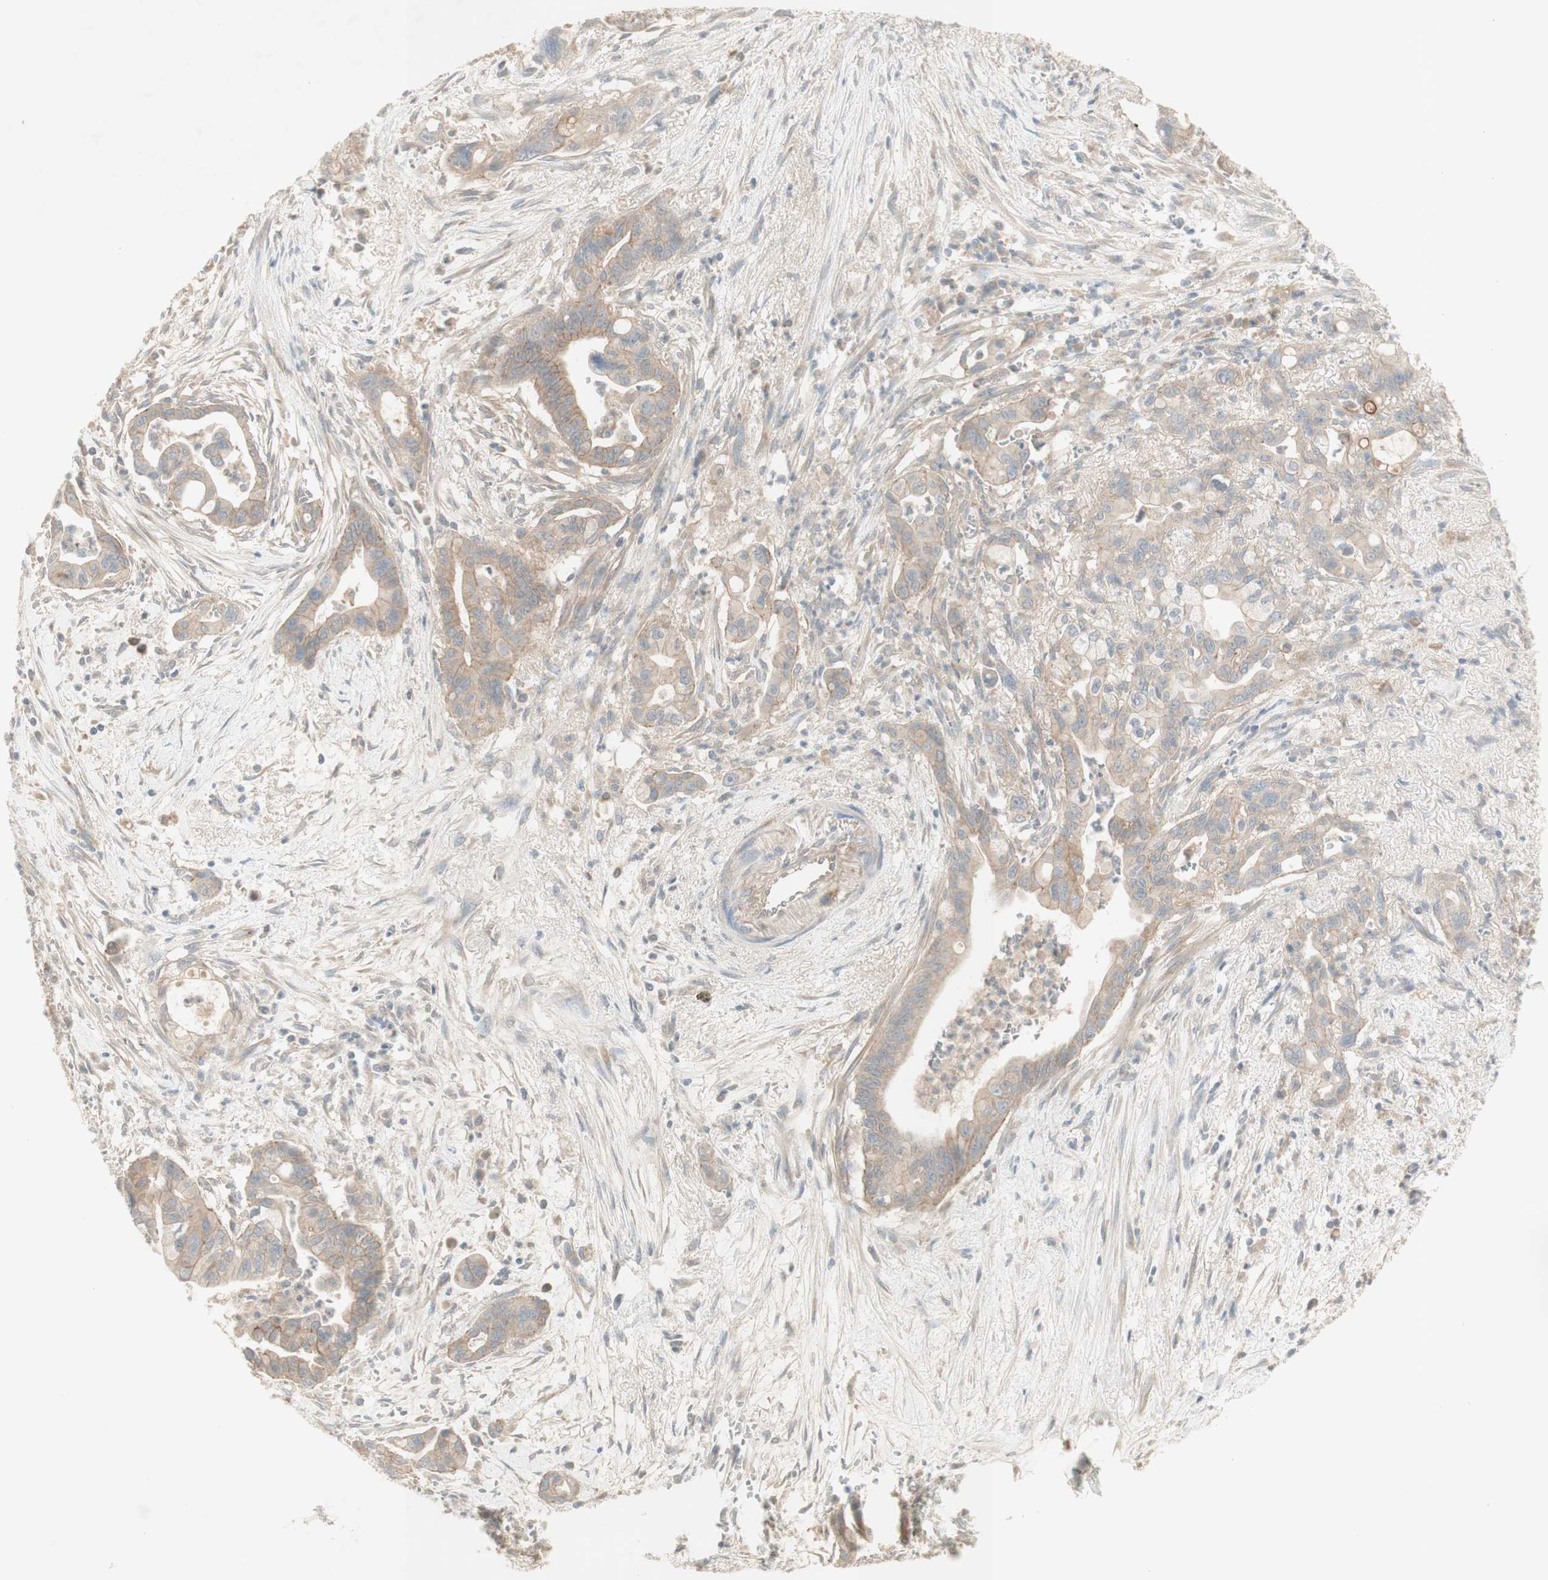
{"staining": {"intensity": "weak", "quantity": ">75%", "location": "cytoplasmic/membranous"}, "tissue": "pancreatic cancer", "cell_type": "Tumor cells", "image_type": "cancer", "snomed": [{"axis": "morphology", "description": "Adenocarcinoma, NOS"}, {"axis": "topography", "description": "Pancreas"}], "caption": "High-magnification brightfield microscopy of pancreatic cancer (adenocarcinoma) stained with DAB (3,3'-diaminobenzidine) (brown) and counterstained with hematoxylin (blue). tumor cells exhibit weak cytoplasmic/membranous positivity is seen in approximately>75% of cells.", "gene": "PTGER4", "patient": {"sex": "male", "age": 70}}